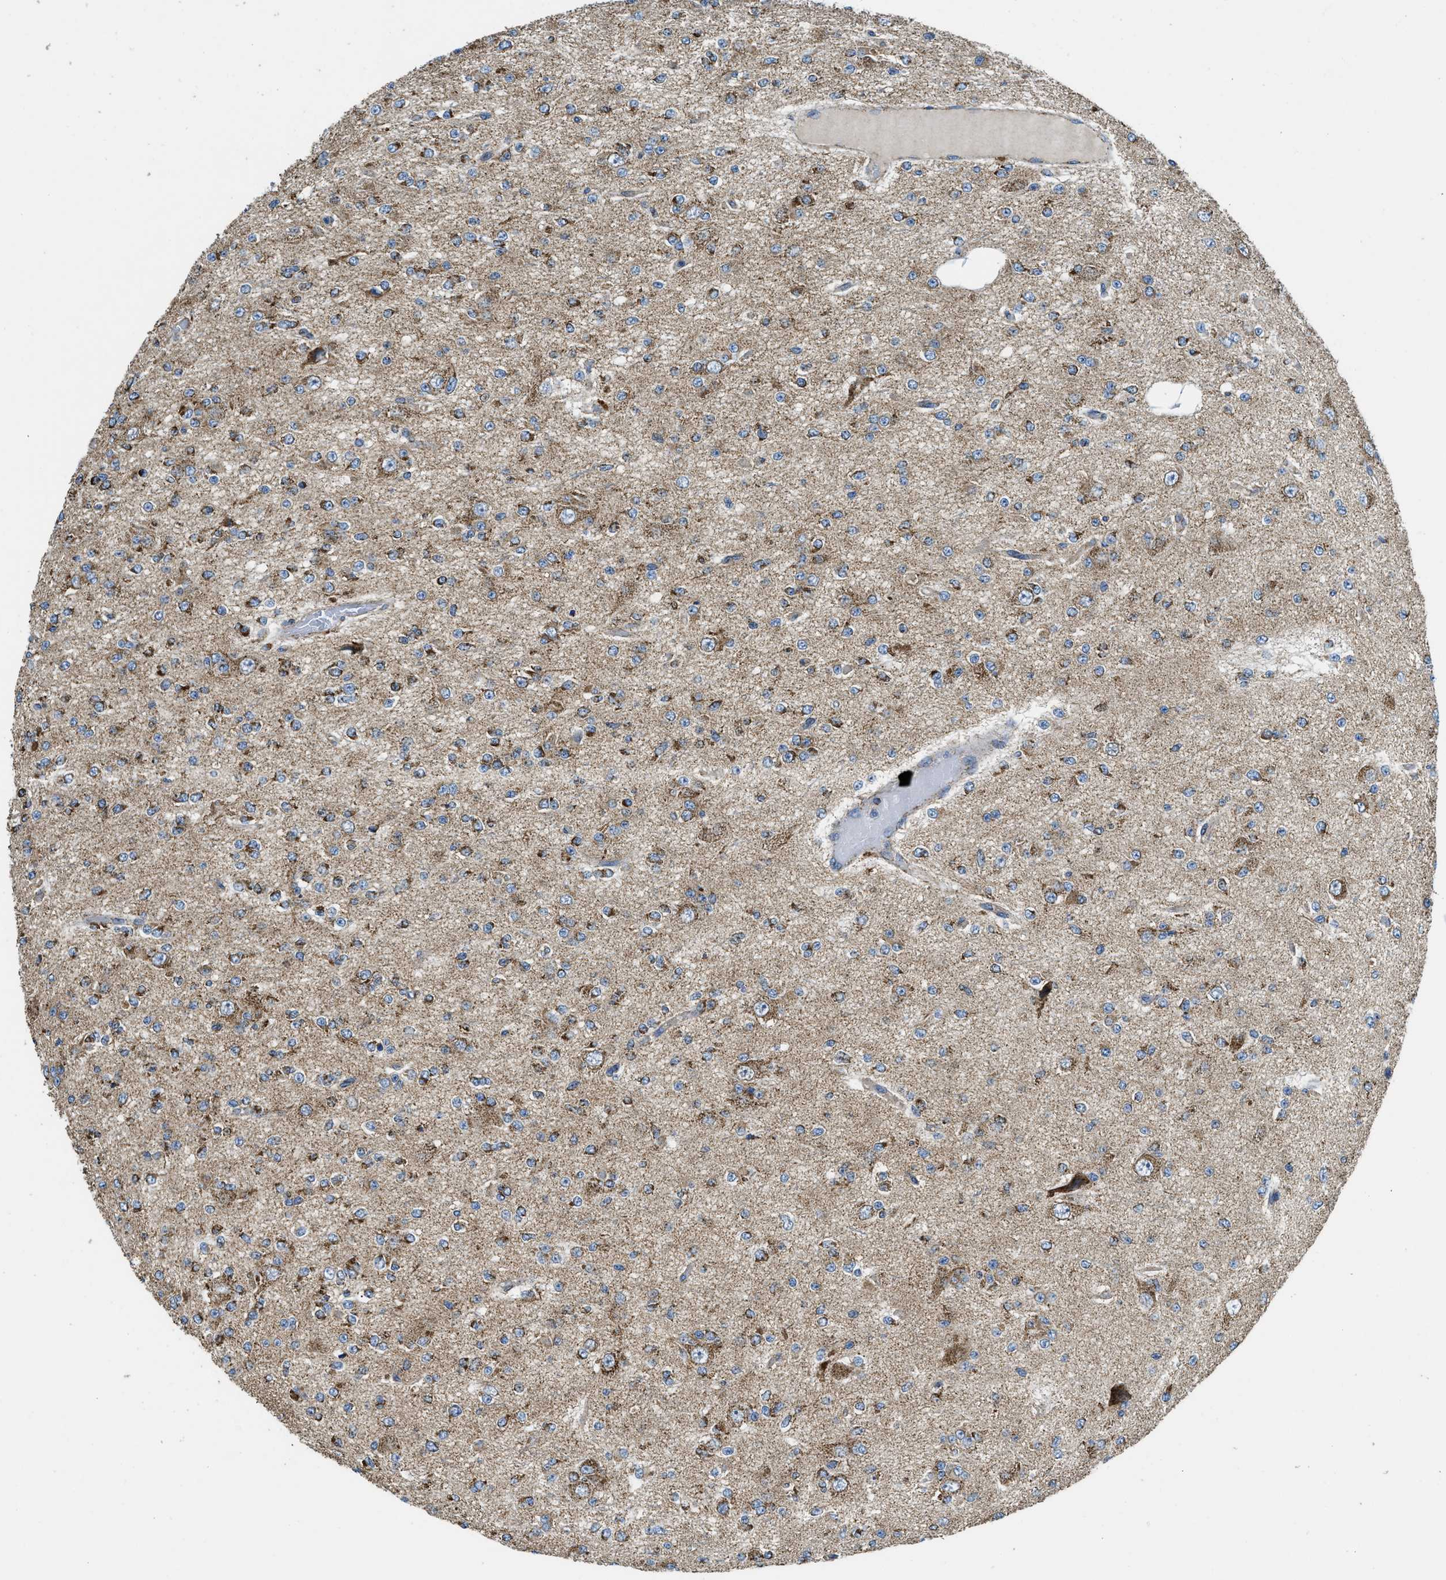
{"staining": {"intensity": "strong", "quantity": "25%-75%", "location": "cytoplasmic/membranous"}, "tissue": "glioma", "cell_type": "Tumor cells", "image_type": "cancer", "snomed": [{"axis": "morphology", "description": "Glioma, malignant, Low grade"}, {"axis": "topography", "description": "Brain"}], "caption": "There is high levels of strong cytoplasmic/membranous positivity in tumor cells of malignant glioma (low-grade), as demonstrated by immunohistochemical staining (brown color).", "gene": "STK33", "patient": {"sex": "male", "age": 38}}